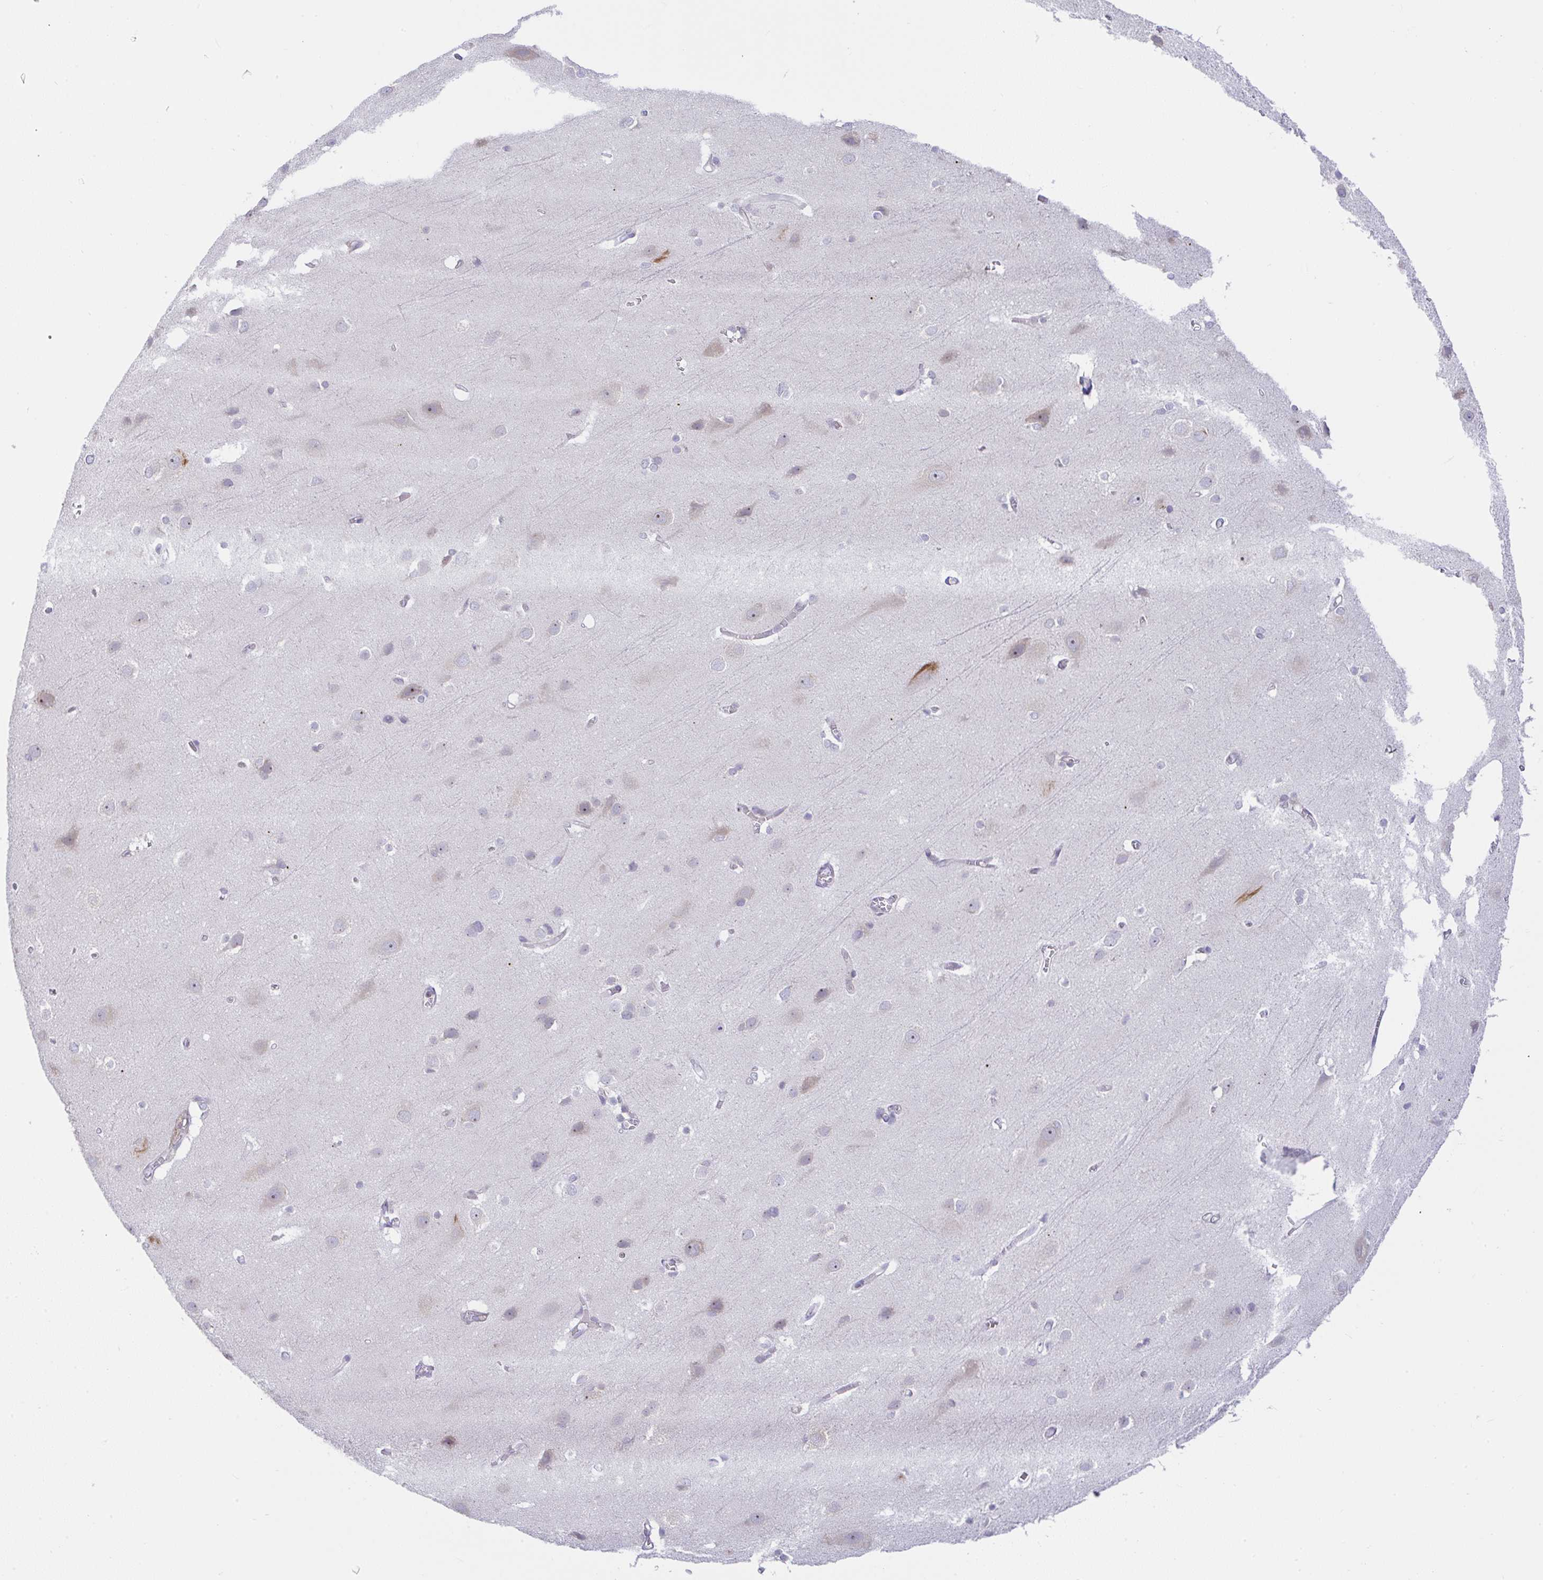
{"staining": {"intensity": "negative", "quantity": "none", "location": "none"}, "tissue": "cerebral cortex", "cell_type": "Endothelial cells", "image_type": "normal", "snomed": [{"axis": "morphology", "description": "Normal tissue, NOS"}, {"axis": "topography", "description": "Cerebral cortex"}], "caption": "High power microscopy histopathology image of an immunohistochemistry (IHC) histopathology image of unremarkable cerebral cortex, revealing no significant positivity in endothelial cells.", "gene": "DERL2", "patient": {"sex": "male", "age": 37}}